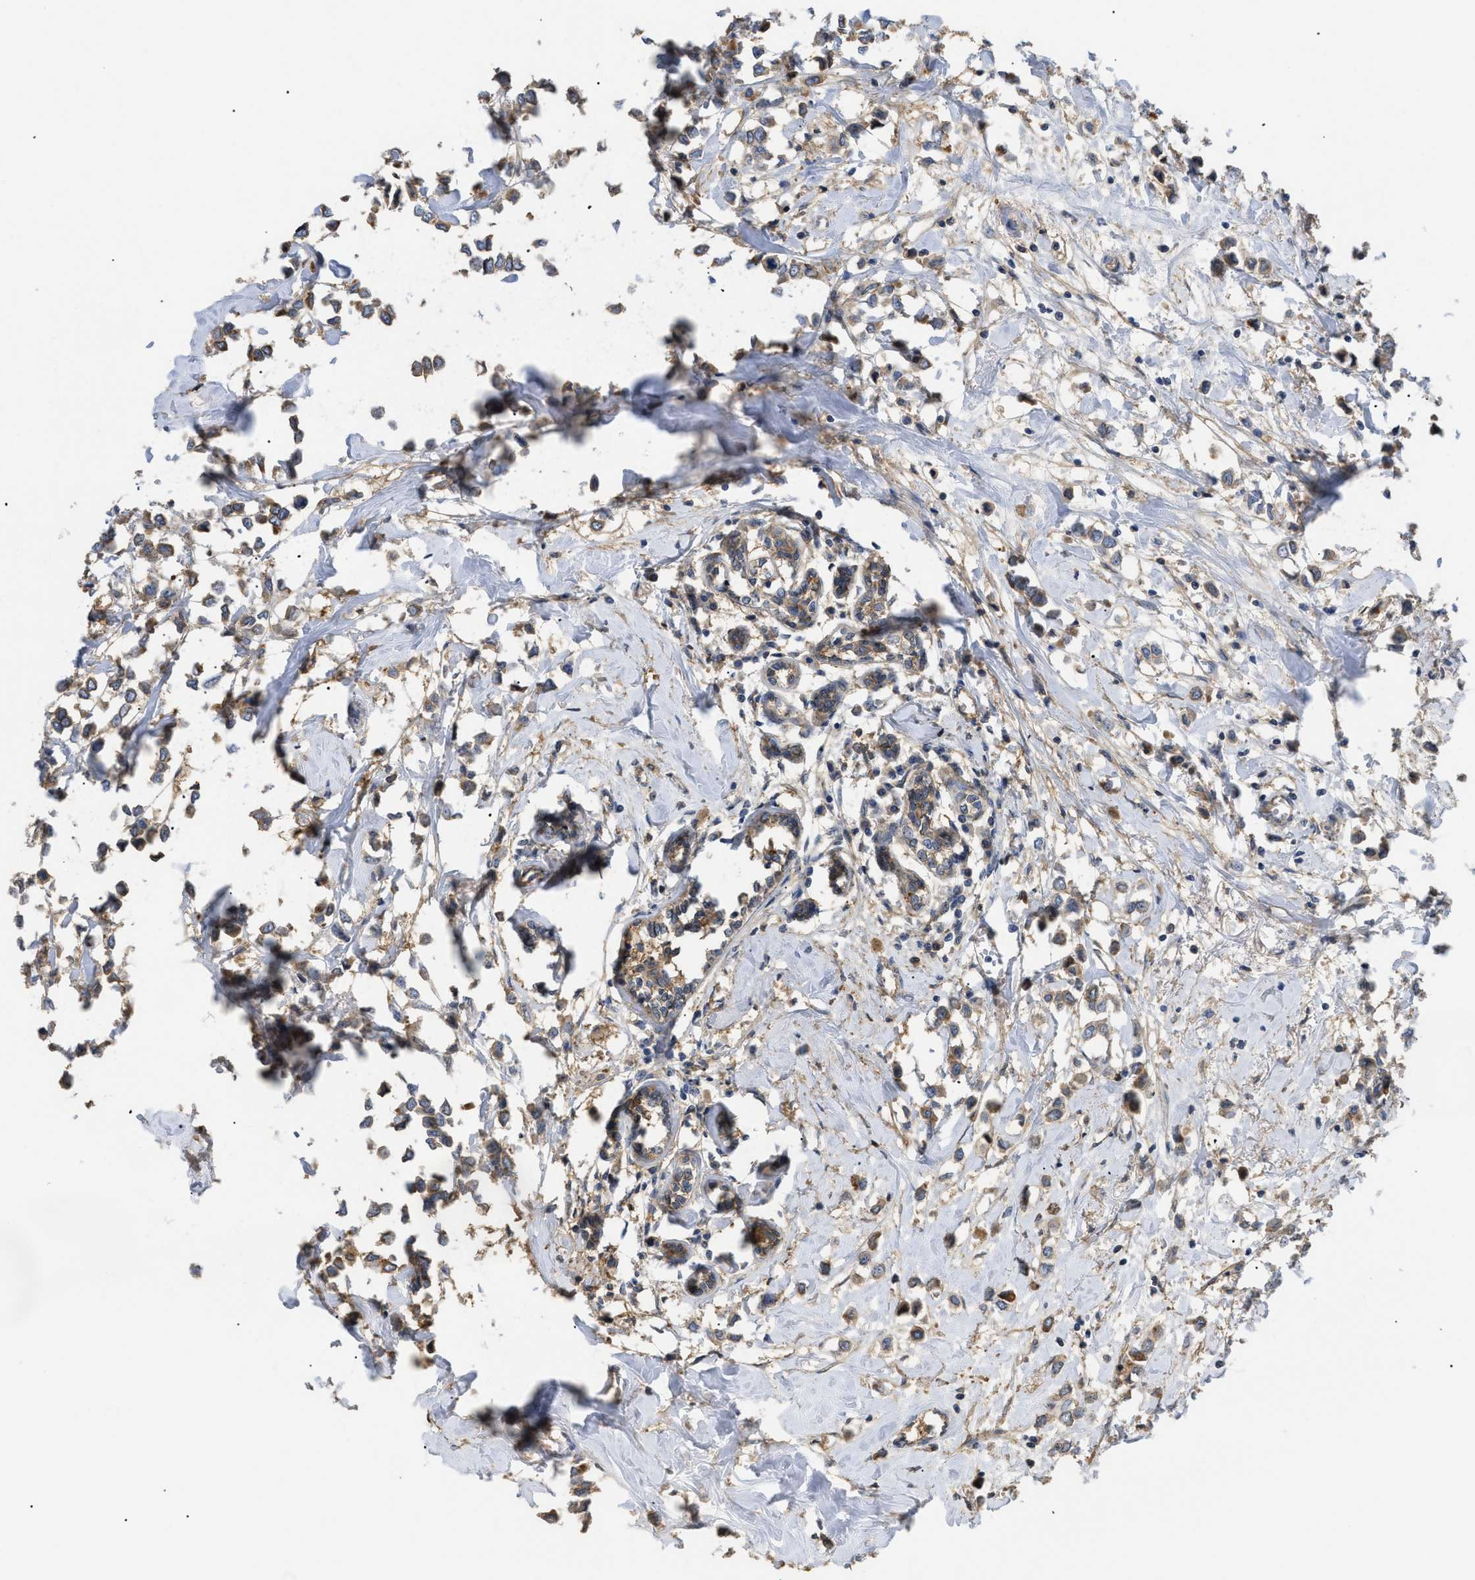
{"staining": {"intensity": "moderate", "quantity": ">75%", "location": "cytoplasmic/membranous"}, "tissue": "breast cancer", "cell_type": "Tumor cells", "image_type": "cancer", "snomed": [{"axis": "morphology", "description": "Lobular carcinoma"}, {"axis": "topography", "description": "Breast"}], "caption": "Immunohistochemical staining of human breast cancer reveals moderate cytoplasmic/membranous protein expression in about >75% of tumor cells. The staining was performed using DAB to visualize the protein expression in brown, while the nuclei were stained in blue with hematoxylin (Magnification: 20x).", "gene": "ANXA4", "patient": {"sex": "female", "age": 51}}